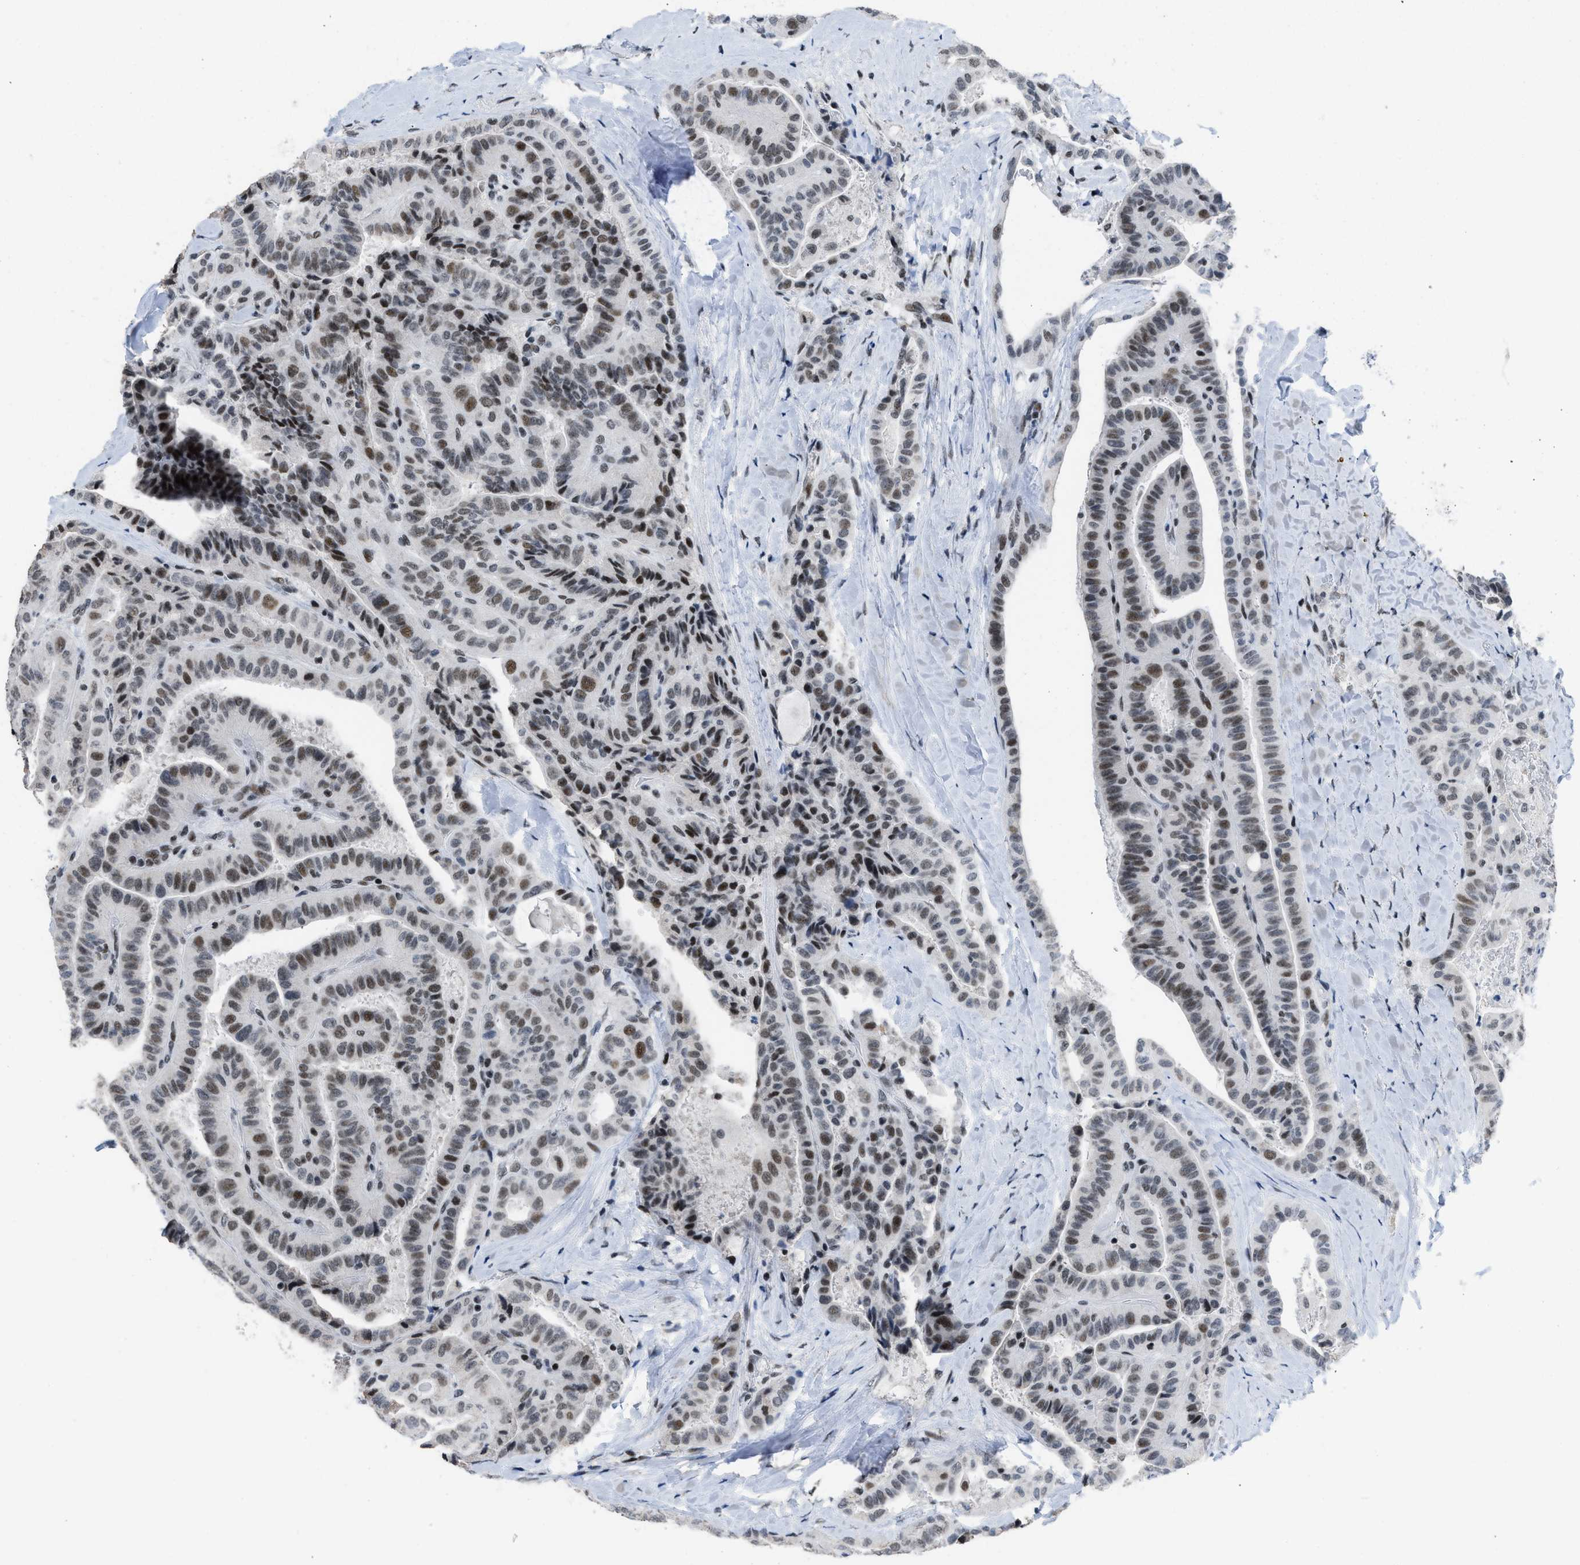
{"staining": {"intensity": "weak", "quantity": ">75%", "location": "nuclear"}, "tissue": "thyroid cancer", "cell_type": "Tumor cells", "image_type": "cancer", "snomed": [{"axis": "morphology", "description": "Papillary adenocarcinoma, NOS"}, {"axis": "topography", "description": "Thyroid gland"}], "caption": "Protein expression by IHC reveals weak nuclear staining in approximately >75% of tumor cells in thyroid cancer.", "gene": "TERF2IP", "patient": {"sex": "male", "age": 77}}